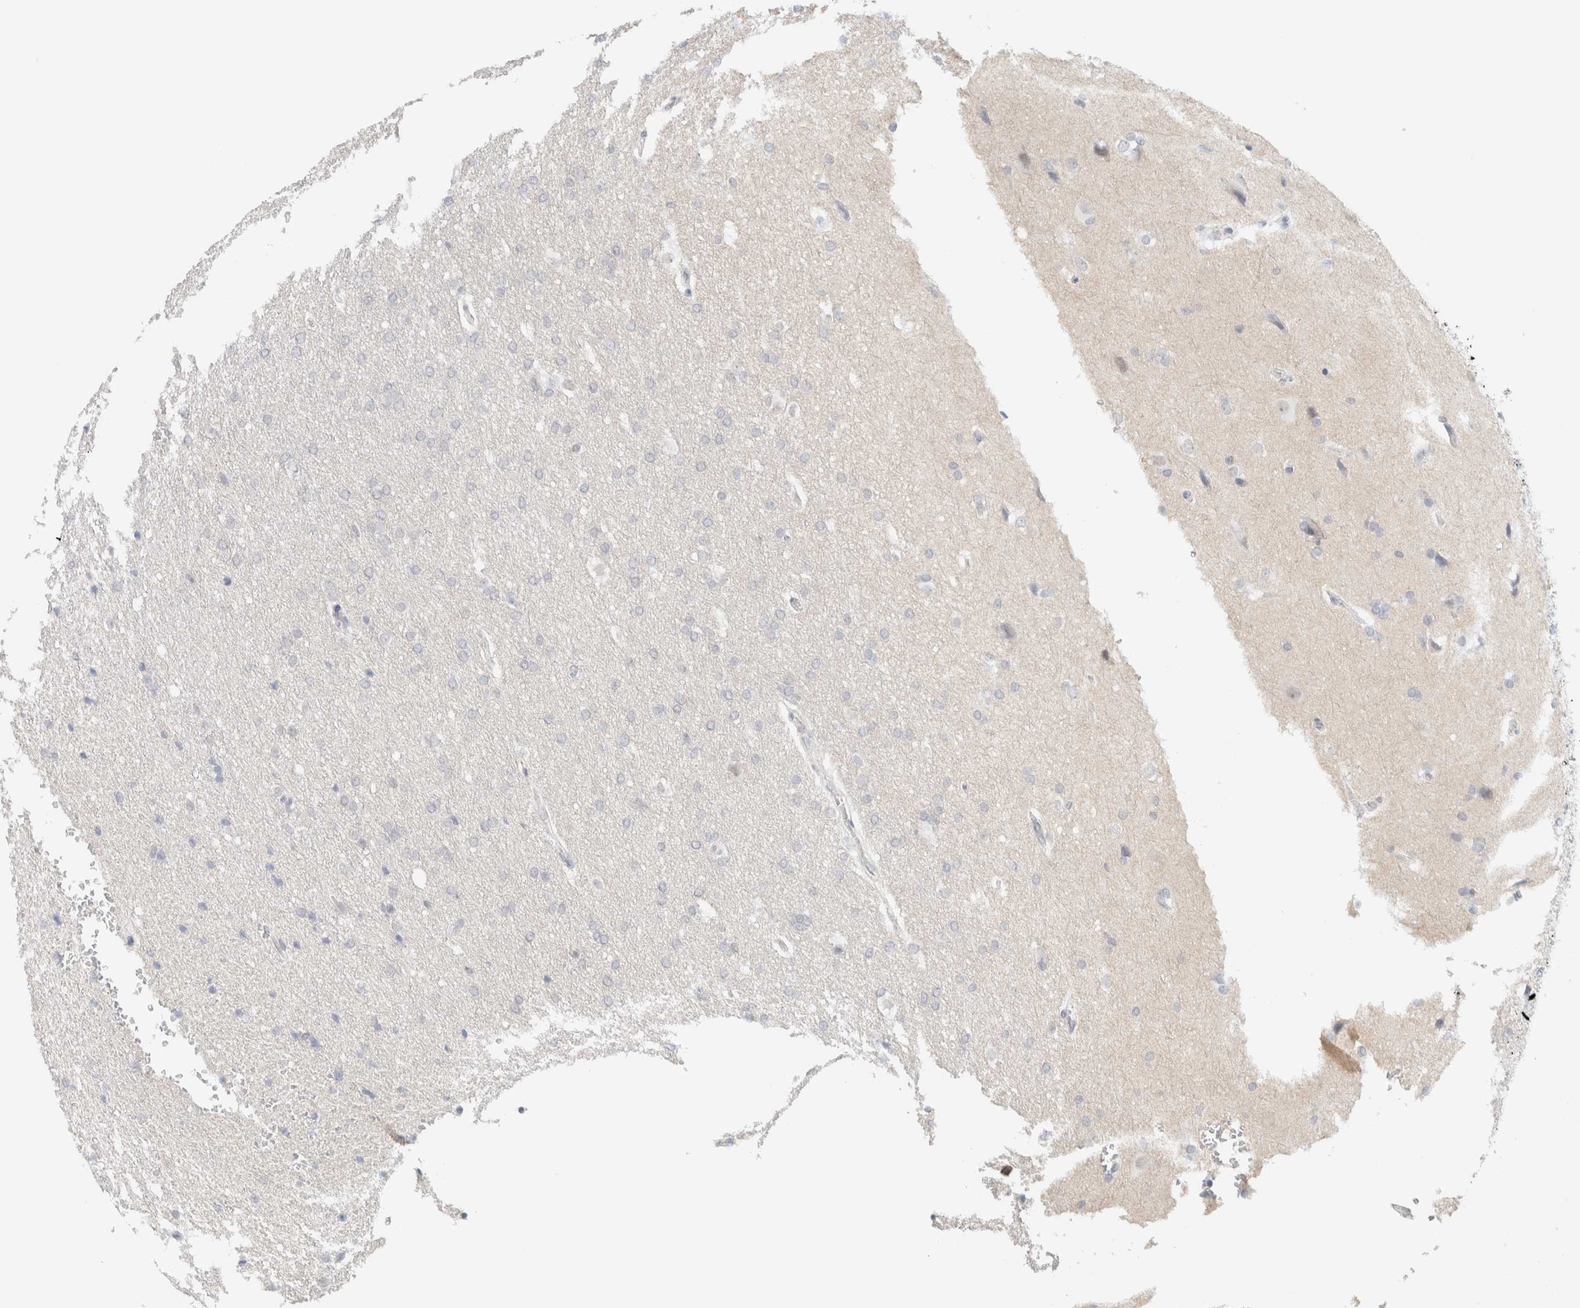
{"staining": {"intensity": "negative", "quantity": "none", "location": "none"}, "tissue": "glioma", "cell_type": "Tumor cells", "image_type": "cancer", "snomed": [{"axis": "morphology", "description": "Glioma, malignant, Low grade"}, {"axis": "topography", "description": "Brain"}], "caption": "This is an immunohistochemistry histopathology image of low-grade glioma (malignant). There is no positivity in tumor cells.", "gene": "CDH17", "patient": {"sex": "female", "age": 37}}